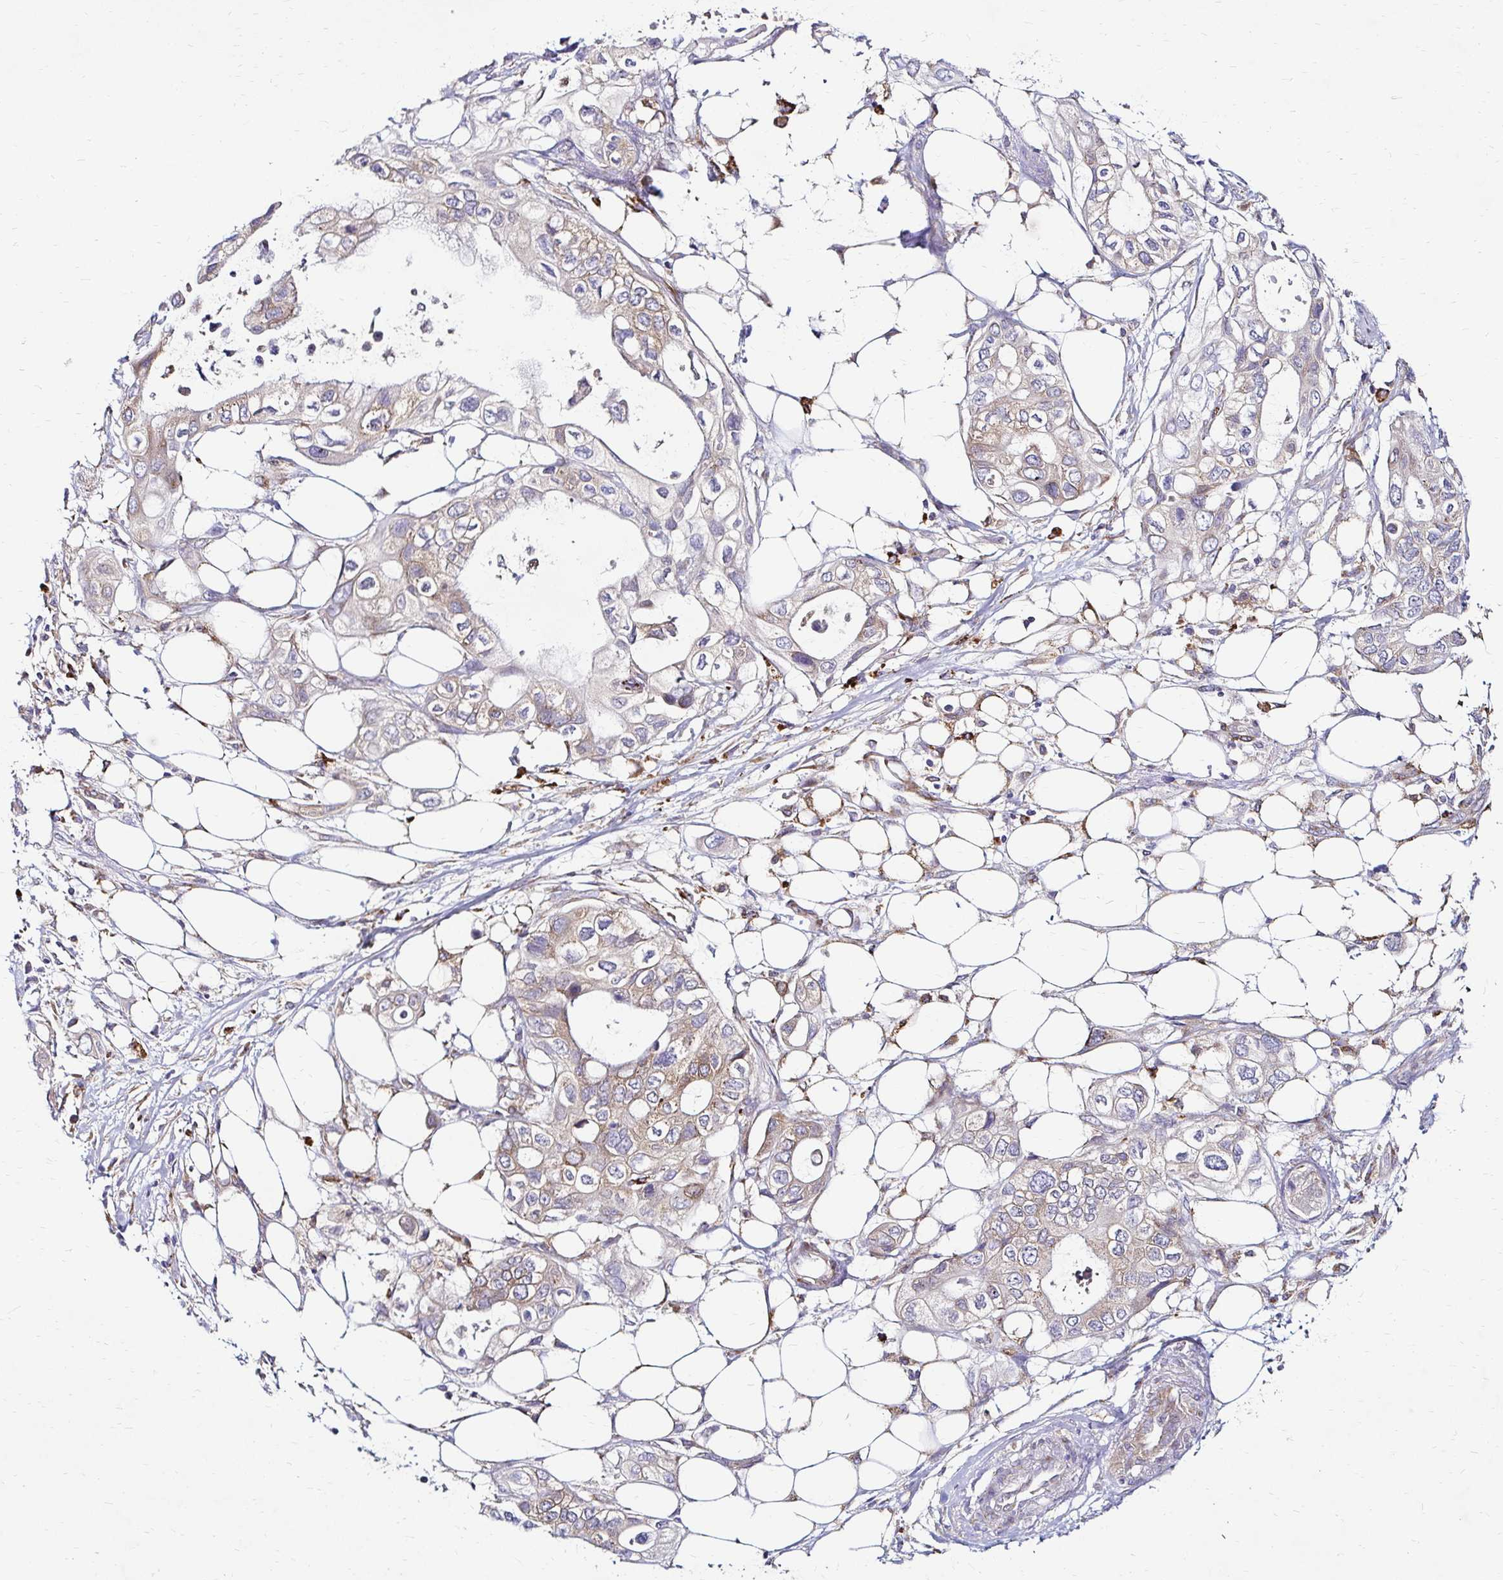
{"staining": {"intensity": "weak", "quantity": "<25%", "location": "cytoplasmic/membranous"}, "tissue": "pancreatic cancer", "cell_type": "Tumor cells", "image_type": "cancer", "snomed": [{"axis": "morphology", "description": "Adenocarcinoma, NOS"}, {"axis": "topography", "description": "Pancreas"}], "caption": "DAB immunohistochemical staining of human pancreatic adenocarcinoma exhibits no significant positivity in tumor cells.", "gene": "IDUA", "patient": {"sex": "female", "age": 63}}